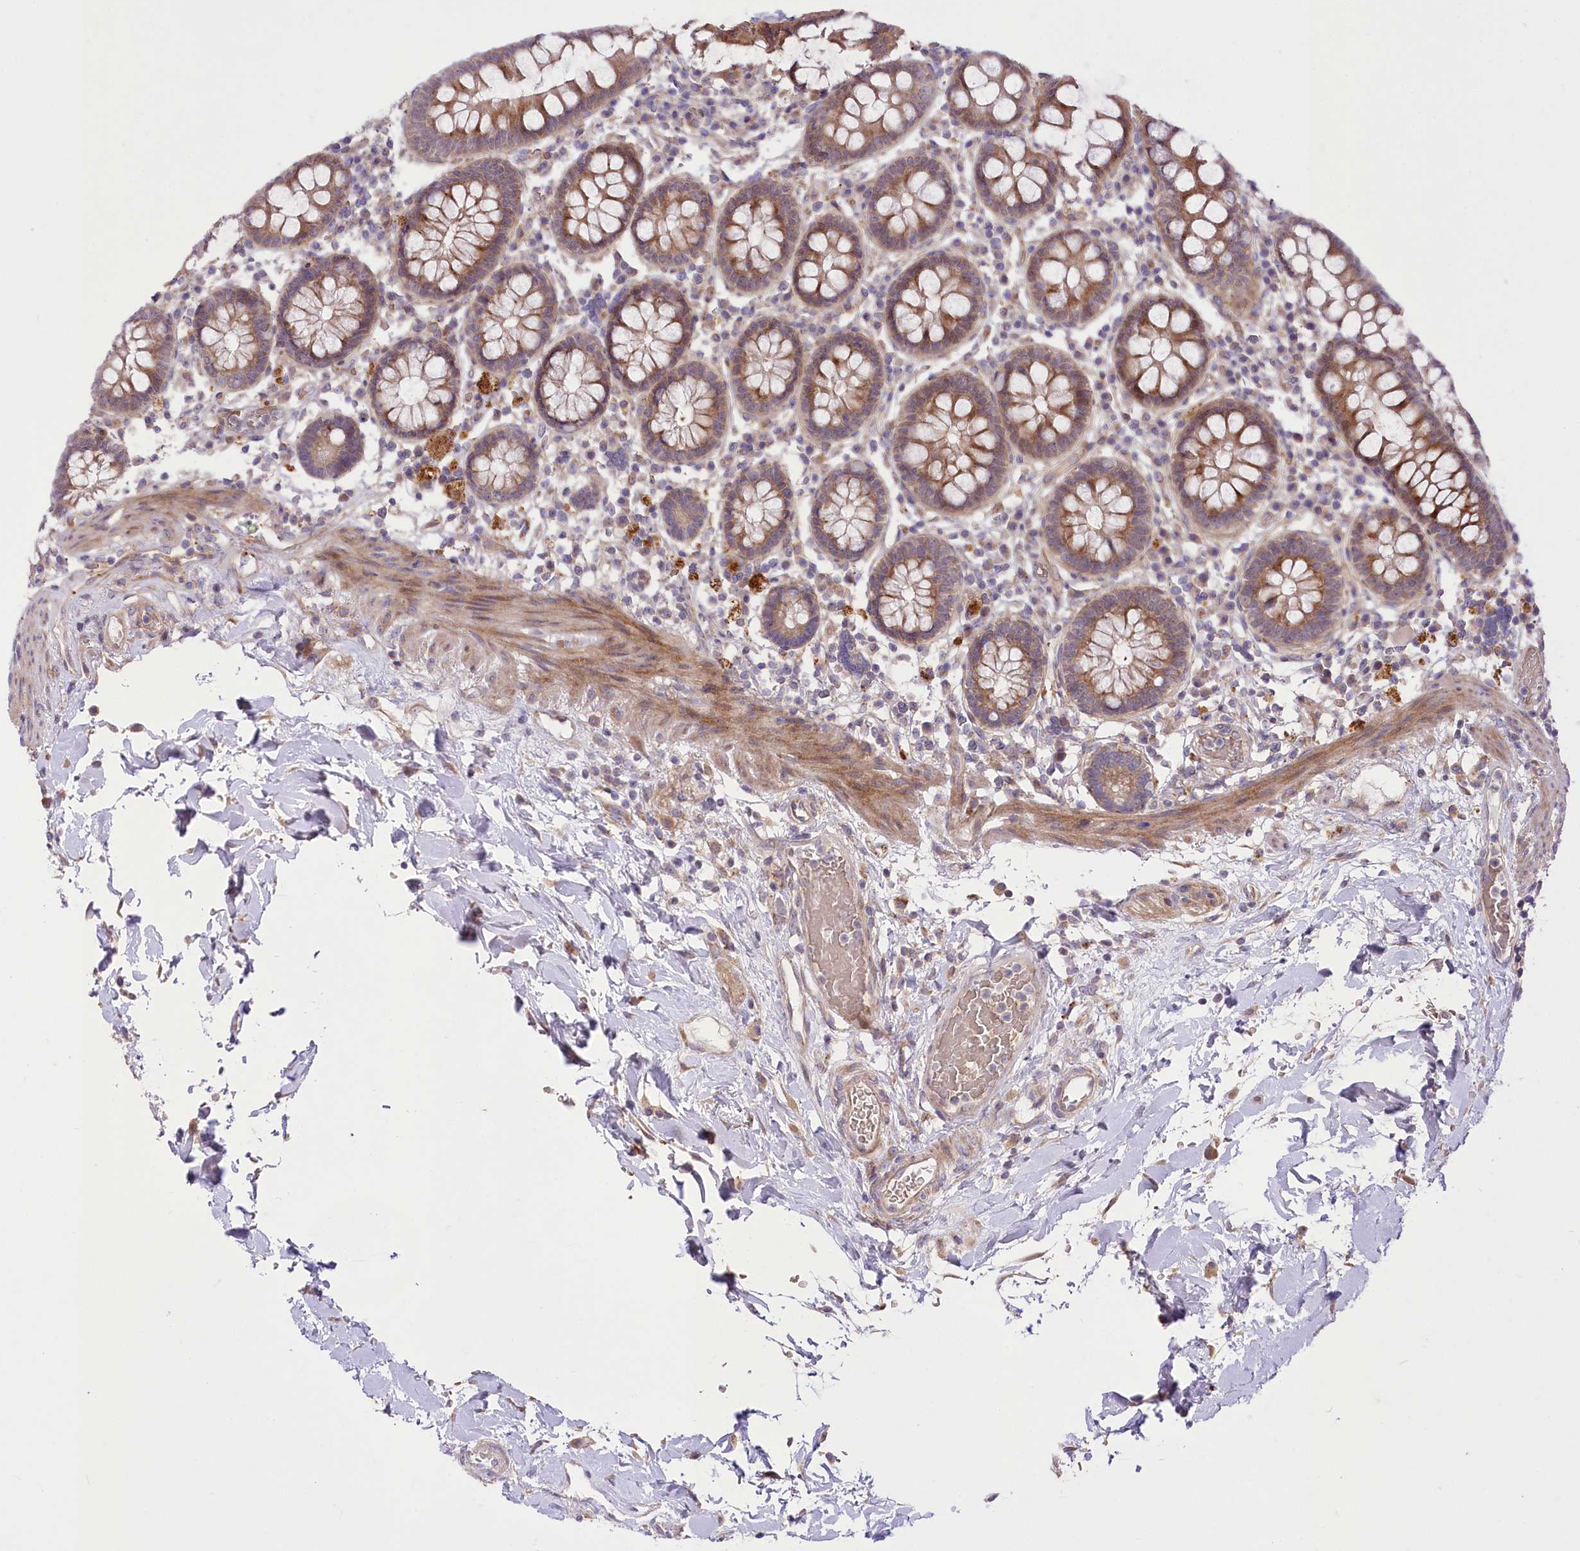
{"staining": {"intensity": "negative", "quantity": "none", "location": "none"}, "tissue": "colon", "cell_type": "Endothelial cells", "image_type": "normal", "snomed": [{"axis": "morphology", "description": "Normal tissue, NOS"}, {"axis": "topography", "description": "Colon"}], "caption": "Immunohistochemical staining of benign human colon exhibits no significant expression in endothelial cells.", "gene": "TRUB1", "patient": {"sex": "female", "age": 79}}